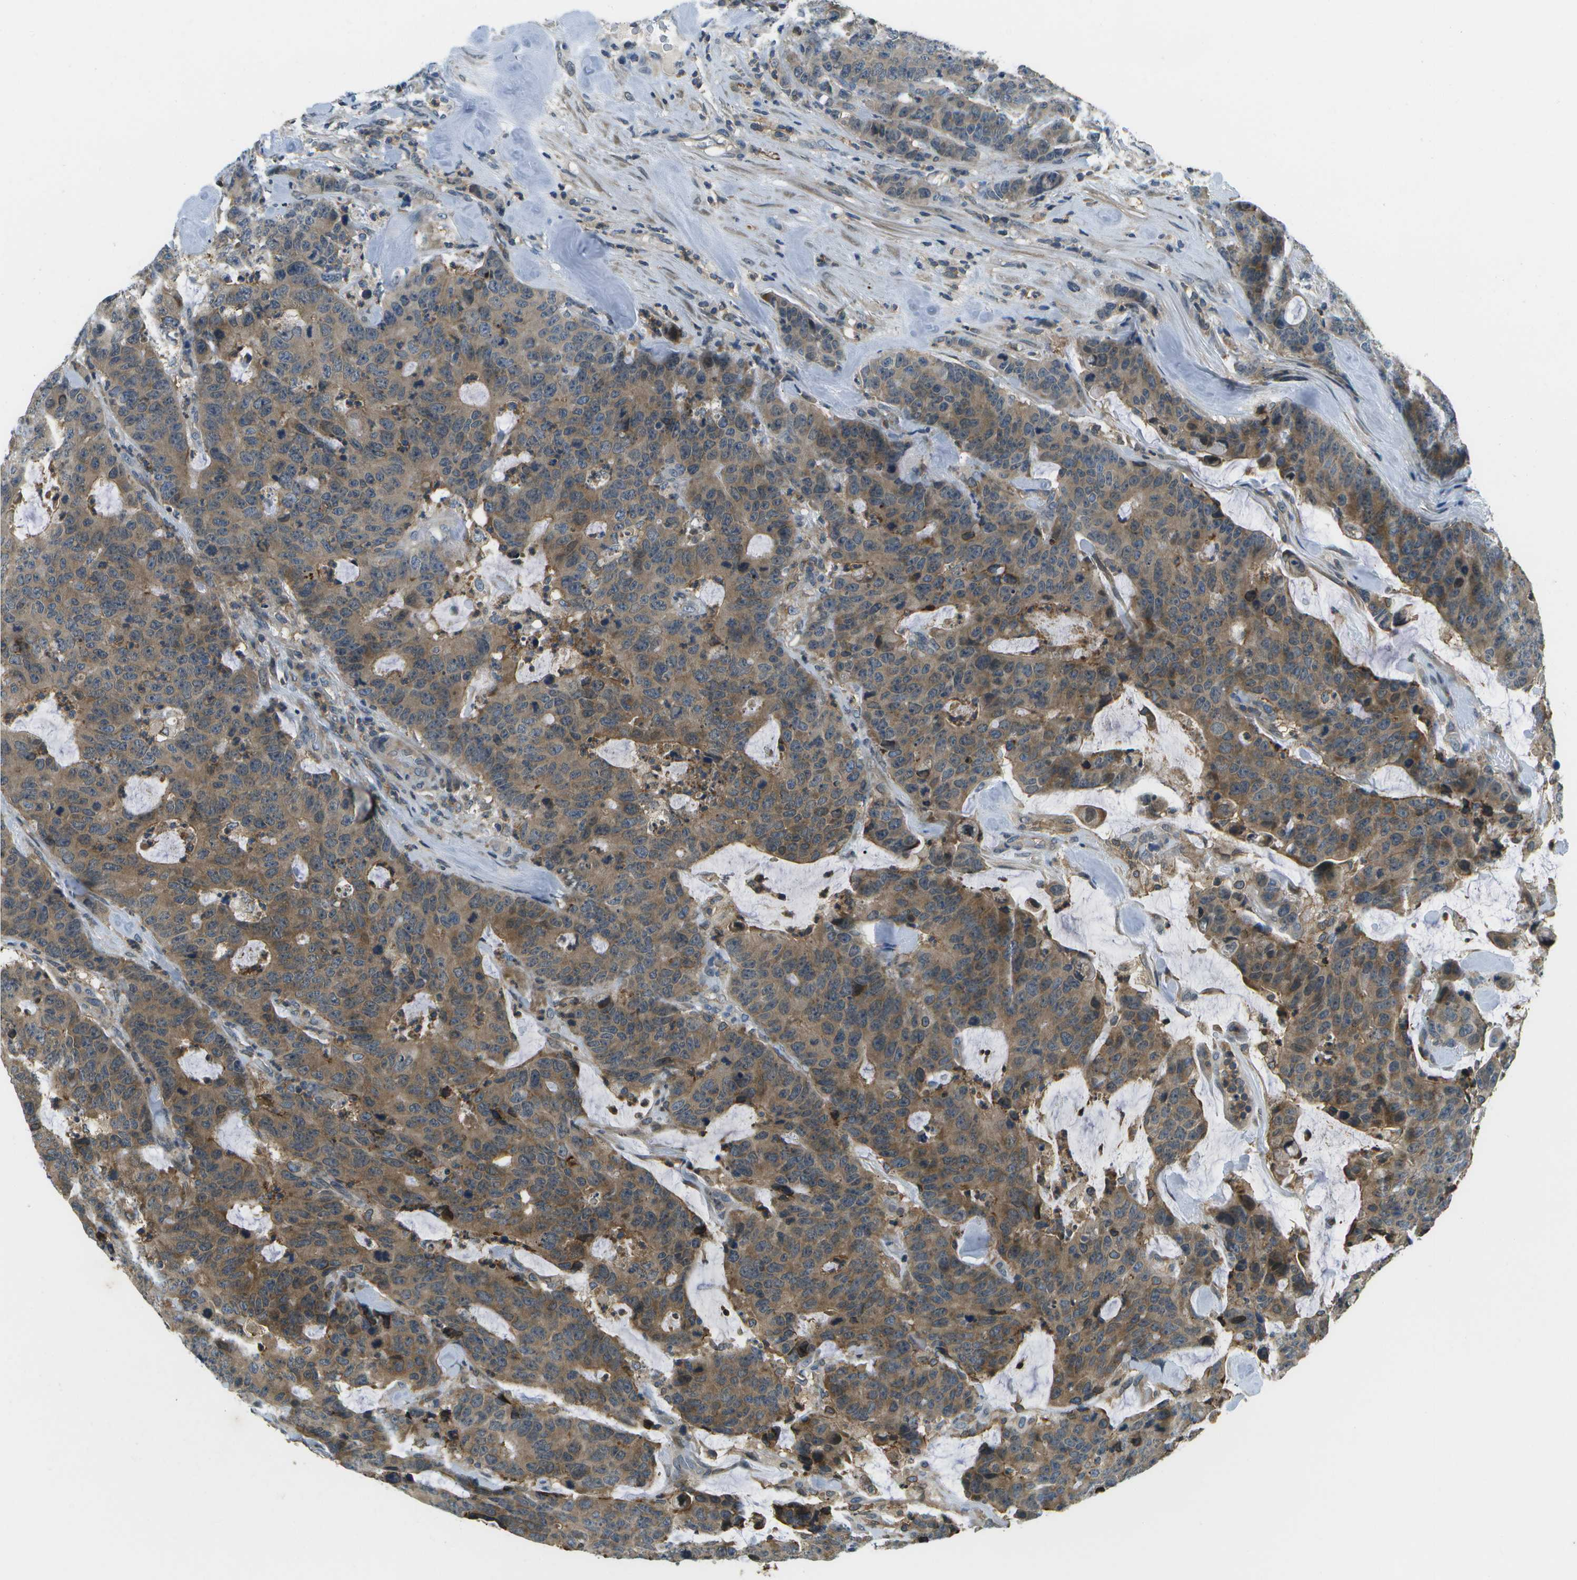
{"staining": {"intensity": "moderate", "quantity": ">75%", "location": "cytoplasmic/membranous"}, "tissue": "colorectal cancer", "cell_type": "Tumor cells", "image_type": "cancer", "snomed": [{"axis": "morphology", "description": "Adenocarcinoma, NOS"}, {"axis": "topography", "description": "Colon"}], "caption": "Immunohistochemical staining of human colorectal cancer reveals medium levels of moderate cytoplasmic/membranous positivity in about >75% of tumor cells.", "gene": "LRRC66", "patient": {"sex": "female", "age": 86}}